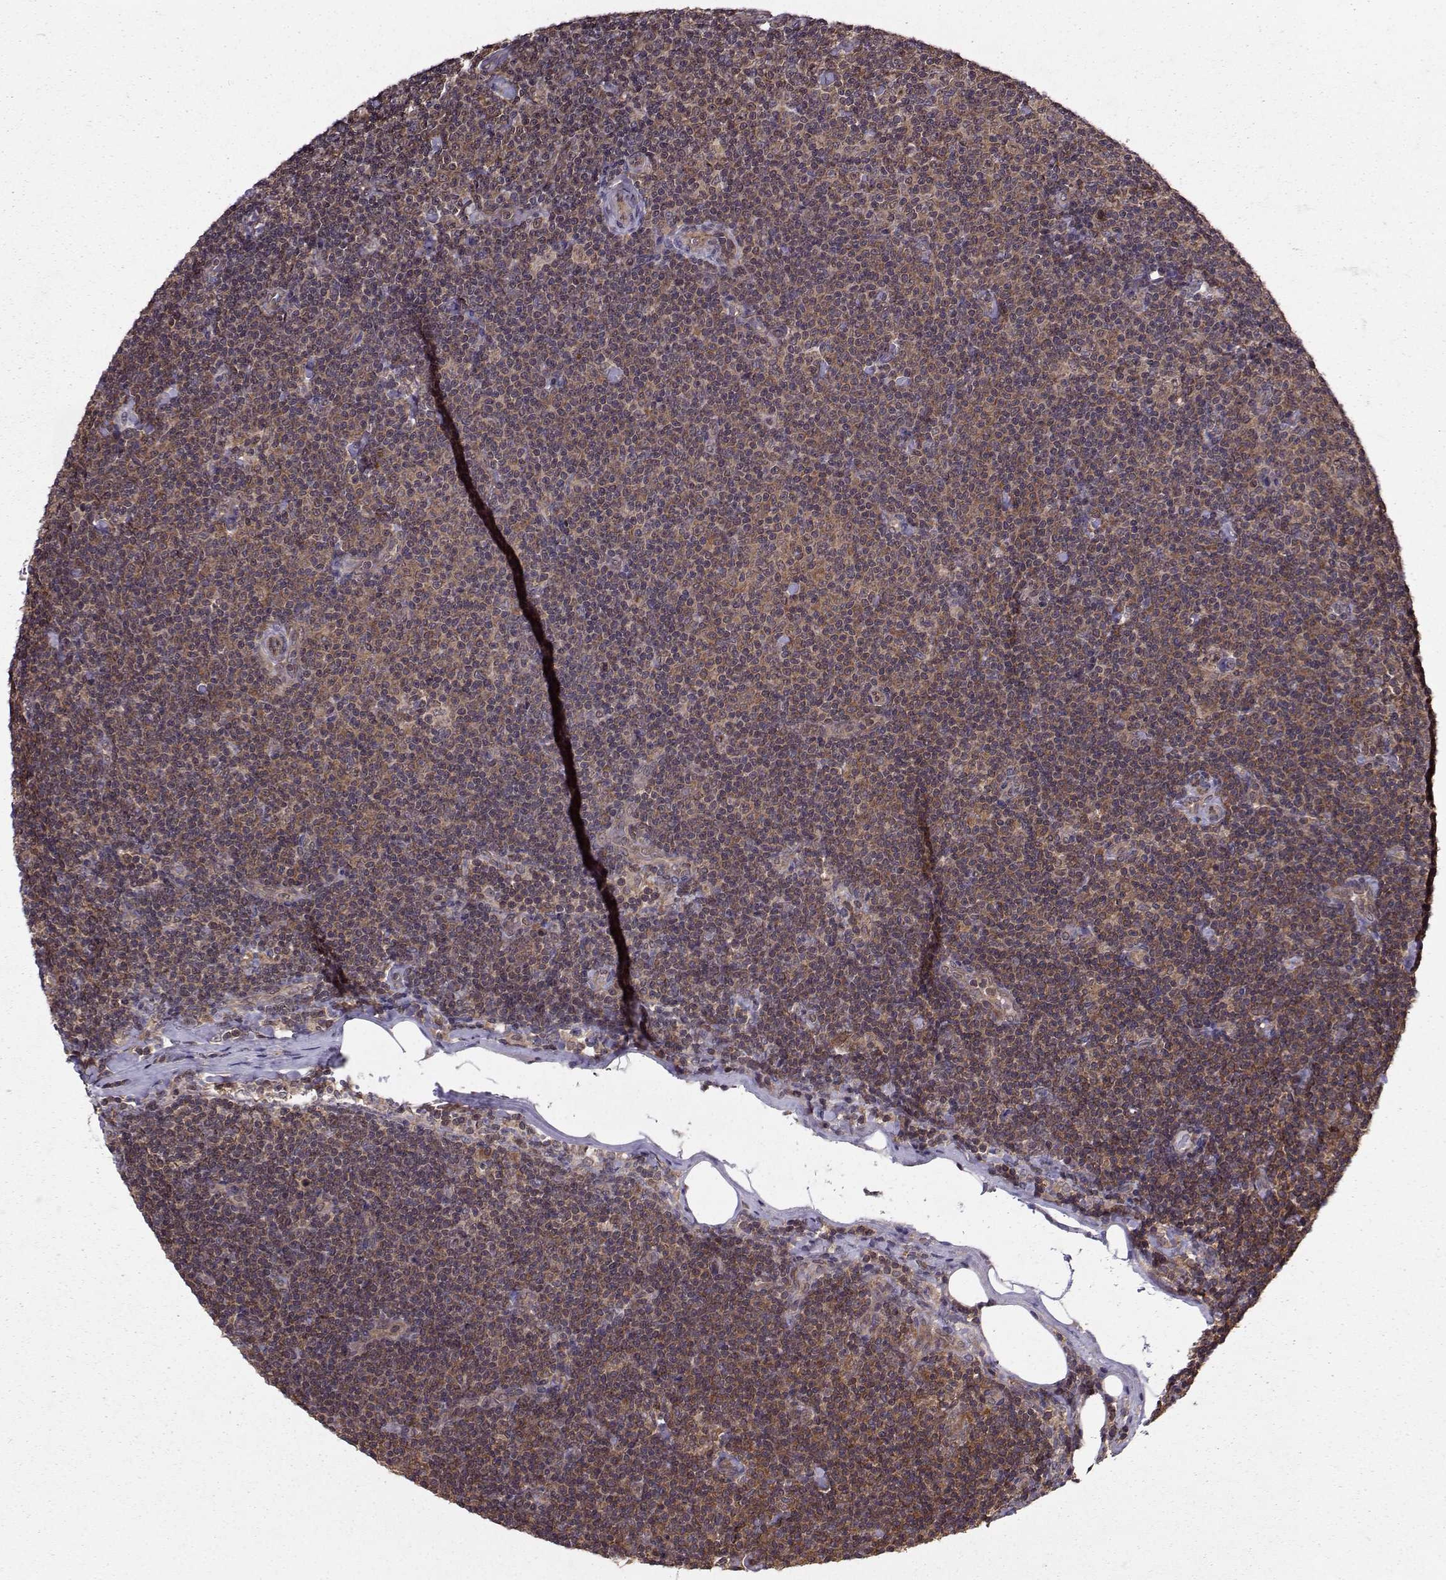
{"staining": {"intensity": "moderate", "quantity": "25%-75%", "location": "cytoplasmic/membranous"}, "tissue": "lymphoma", "cell_type": "Tumor cells", "image_type": "cancer", "snomed": [{"axis": "morphology", "description": "Malignant lymphoma, non-Hodgkin's type, Low grade"}, {"axis": "topography", "description": "Lymph node"}], "caption": "Lymphoma stained with DAB immunohistochemistry demonstrates medium levels of moderate cytoplasmic/membranous positivity in approximately 25%-75% of tumor cells.", "gene": "PPP2R2A", "patient": {"sex": "male", "age": 81}}